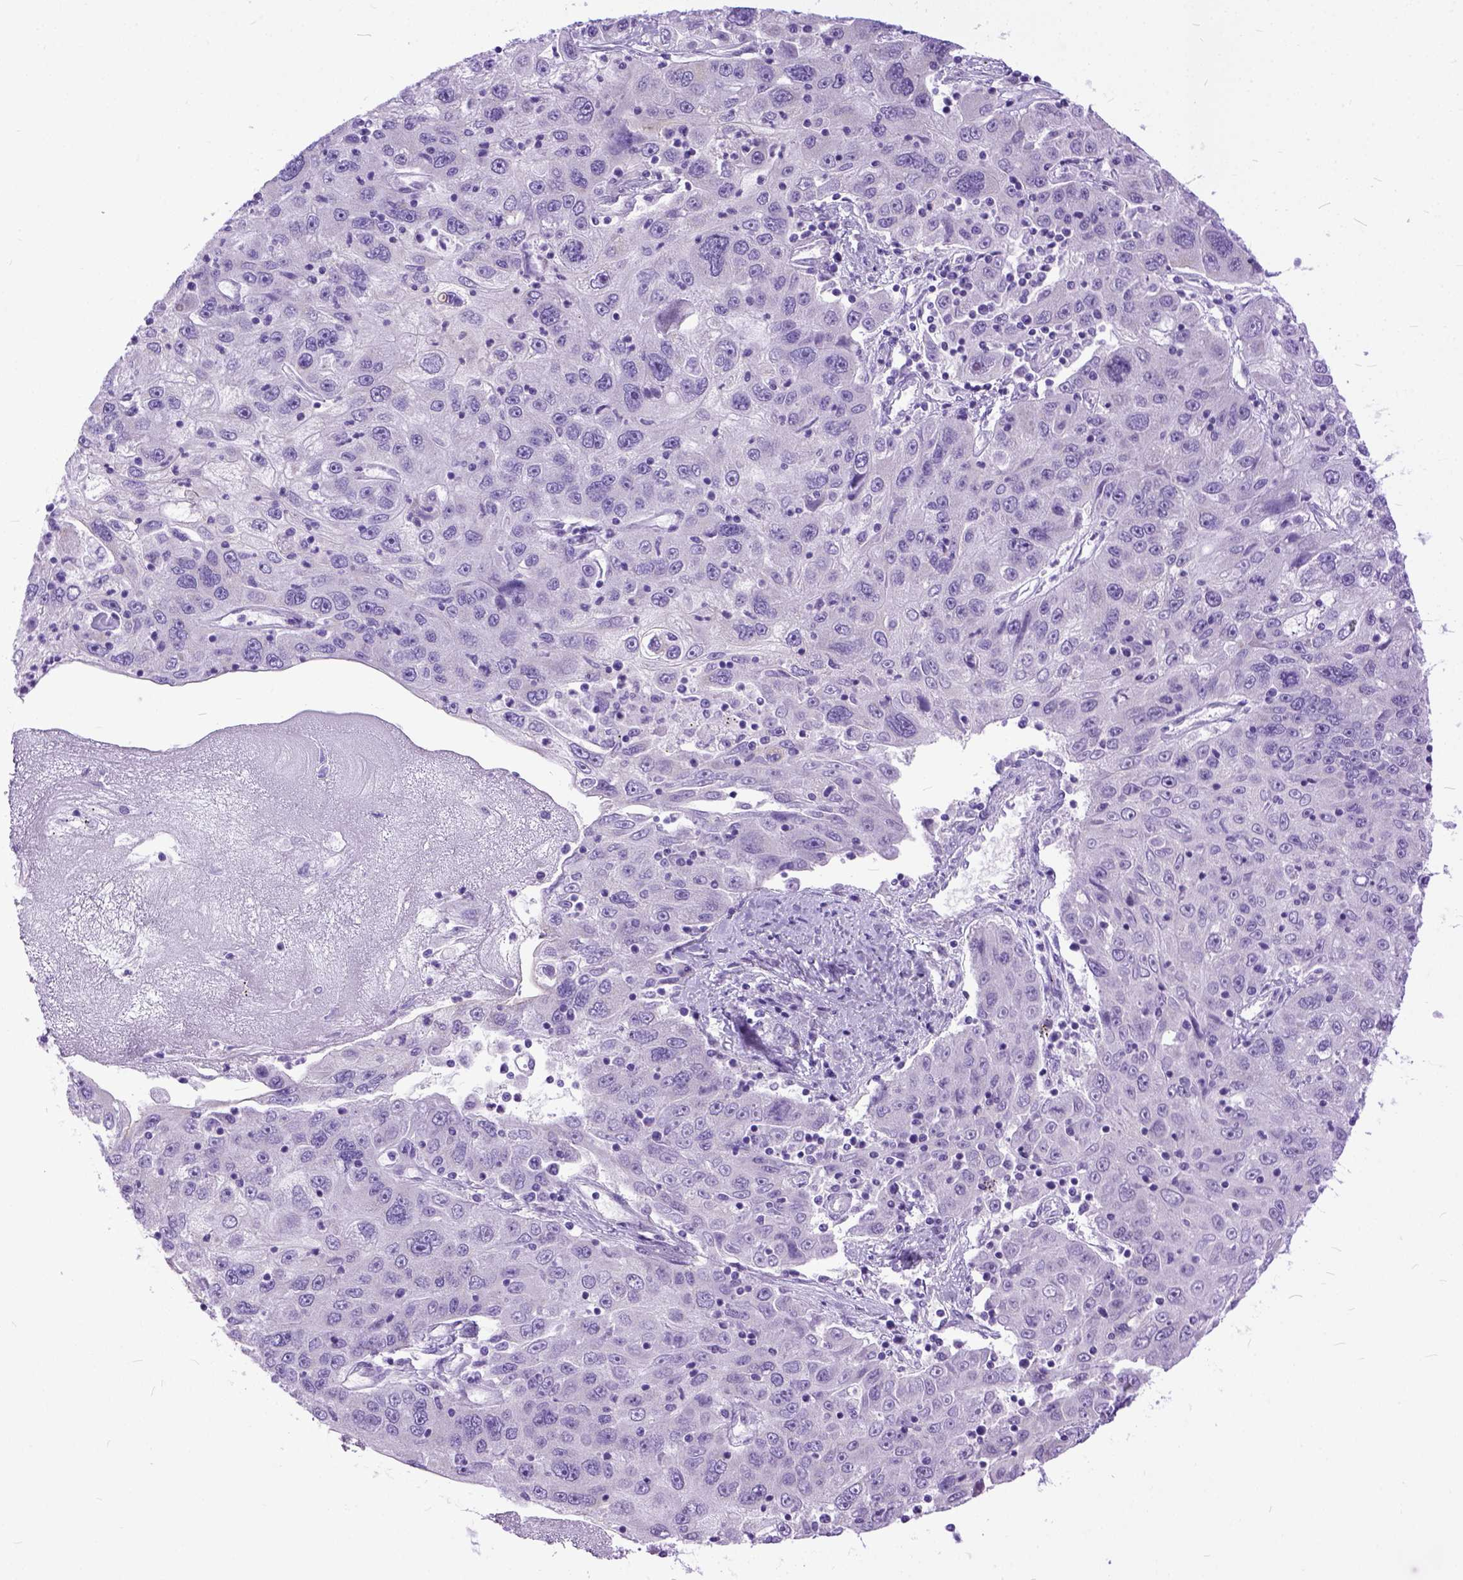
{"staining": {"intensity": "negative", "quantity": "none", "location": "none"}, "tissue": "stomach cancer", "cell_type": "Tumor cells", "image_type": "cancer", "snomed": [{"axis": "morphology", "description": "Adenocarcinoma, NOS"}, {"axis": "topography", "description": "Stomach"}], "caption": "Adenocarcinoma (stomach) stained for a protein using immunohistochemistry demonstrates no positivity tumor cells.", "gene": "PPL", "patient": {"sex": "male", "age": 56}}